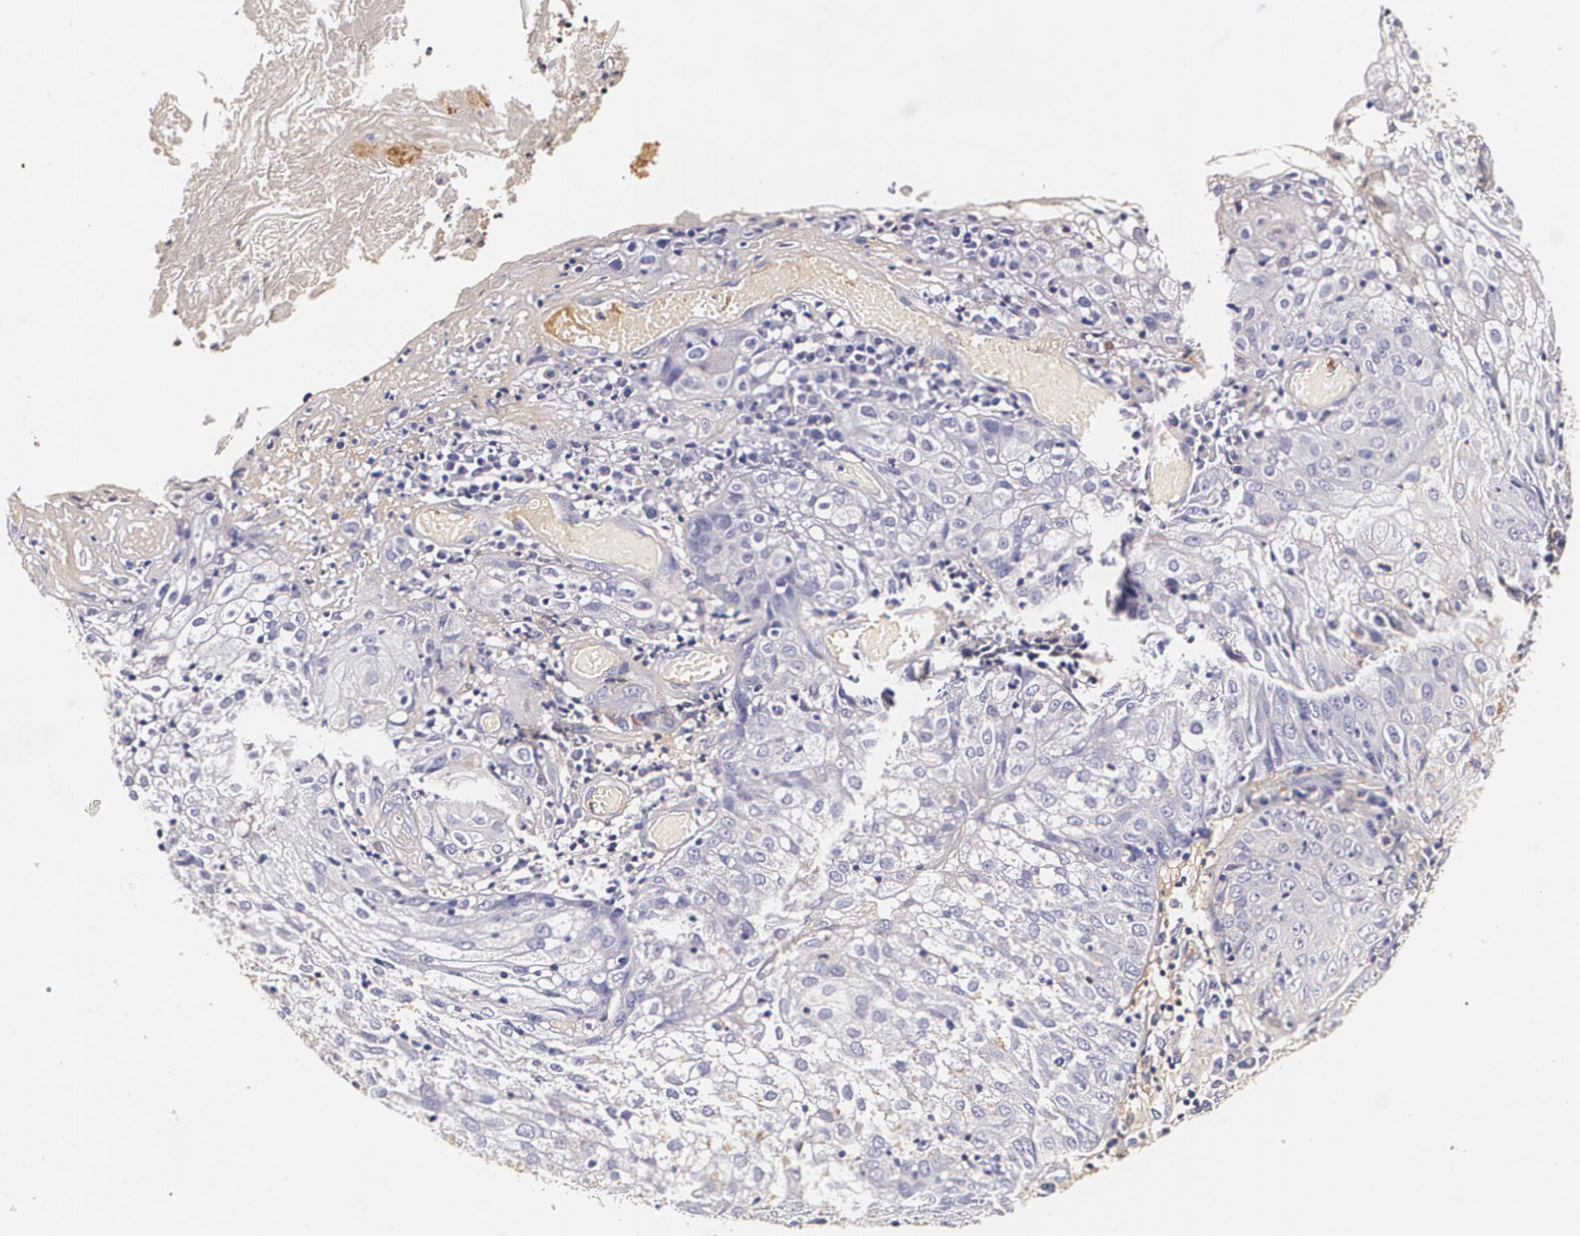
{"staining": {"intensity": "negative", "quantity": "none", "location": "none"}, "tissue": "skin cancer", "cell_type": "Tumor cells", "image_type": "cancer", "snomed": [{"axis": "morphology", "description": "Squamous cell carcinoma, NOS"}, {"axis": "topography", "description": "Skin"}], "caption": "This is a micrograph of immunohistochemistry staining of skin squamous cell carcinoma, which shows no positivity in tumor cells.", "gene": "TTR", "patient": {"sex": "male", "age": 65}}